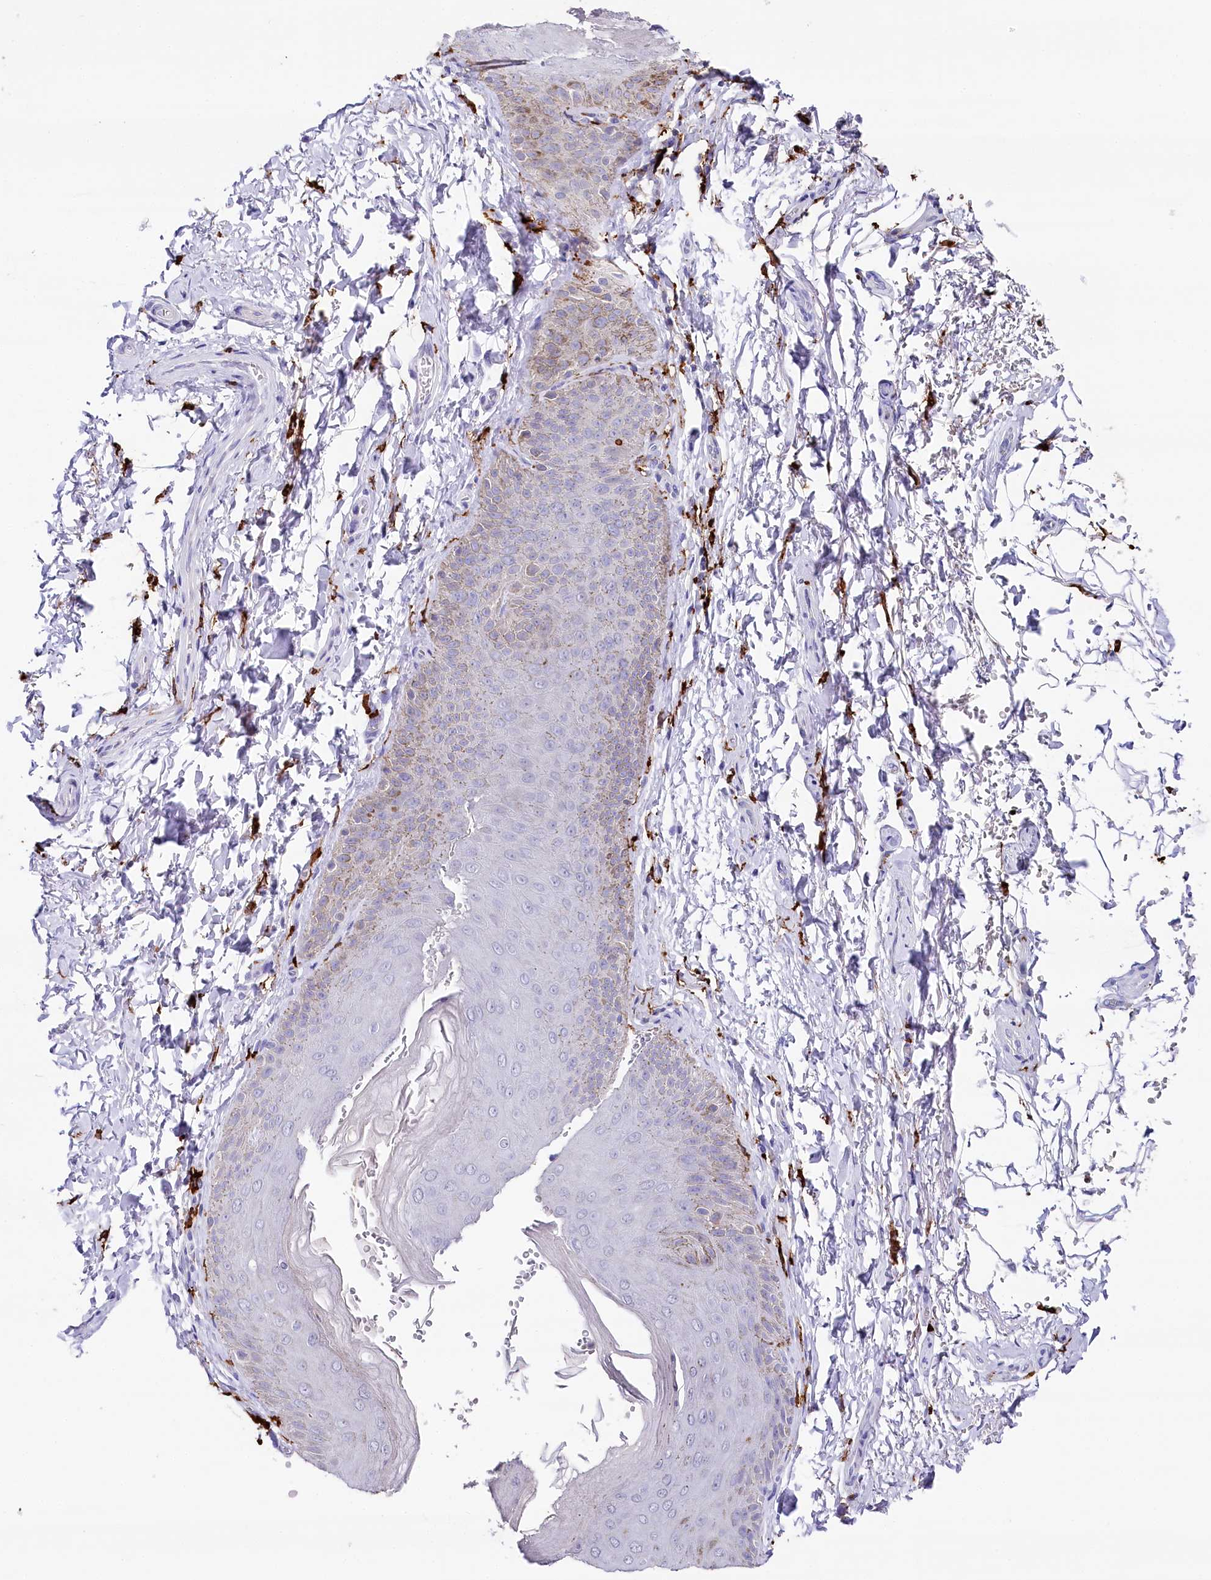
{"staining": {"intensity": "weak", "quantity": "<25%", "location": "cytoplasmic/membranous"}, "tissue": "skin", "cell_type": "Epidermal cells", "image_type": "normal", "snomed": [{"axis": "morphology", "description": "Normal tissue, NOS"}, {"axis": "topography", "description": "Anal"}], "caption": "Epidermal cells show no significant protein staining in unremarkable skin. (Stains: DAB (3,3'-diaminobenzidine) immunohistochemistry with hematoxylin counter stain, Microscopy: brightfield microscopy at high magnification).", "gene": "CLEC4M", "patient": {"sex": "male", "age": 44}}